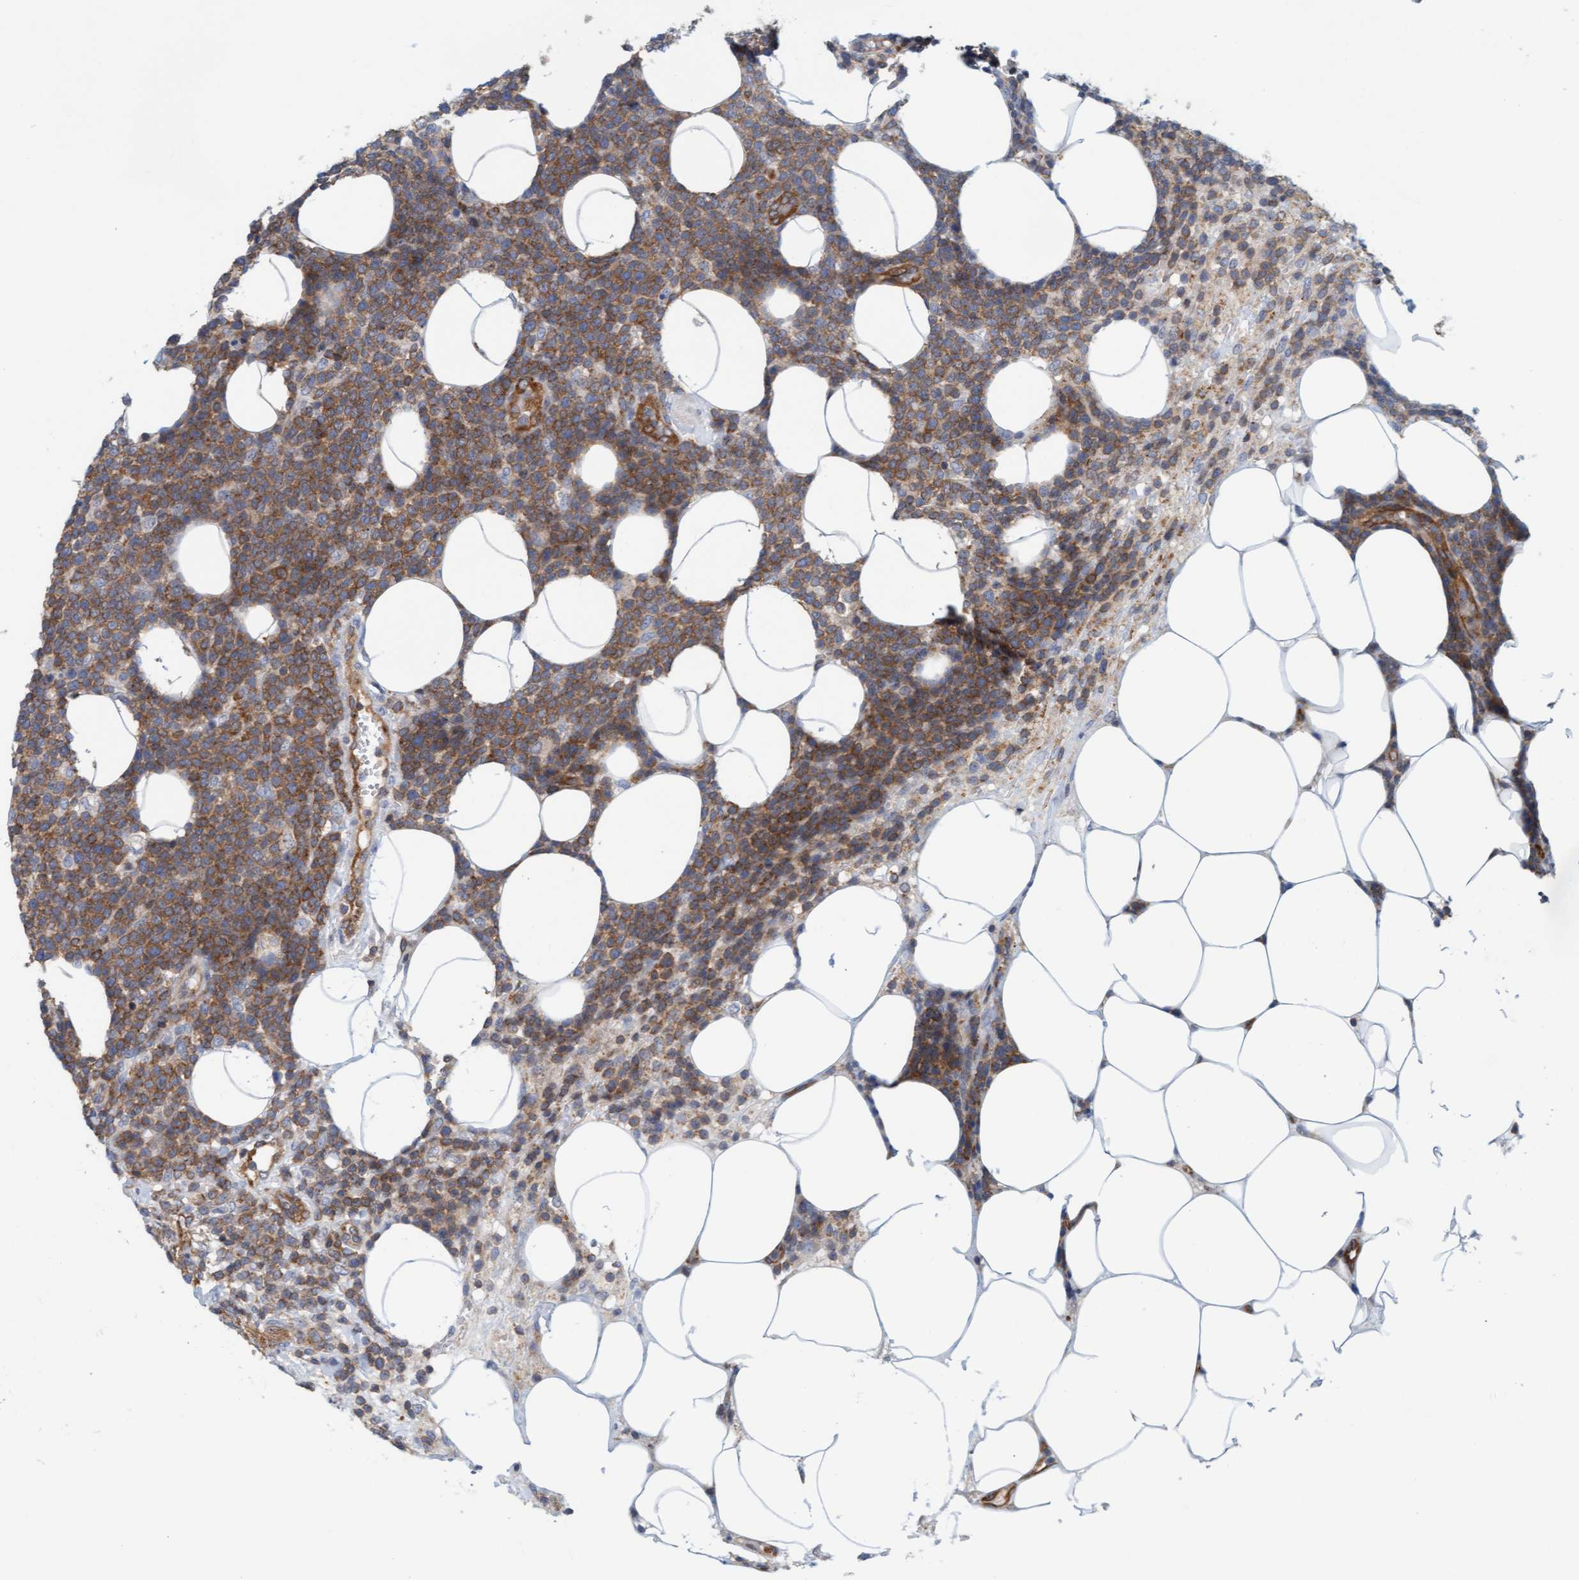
{"staining": {"intensity": "moderate", "quantity": ">75%", "location": "cytoplasmic/membranous"}, "tissue": "lymphoma", "cell_type": "Tumor cells", "image_type": "cancer", "snomed": [{"axis": "morphology", "description": "Malignant lymphoma, non-Hodgkin's type, High grade"}, {"axis": "topography", "description": "Lymph node"}], "caption": "An immunohistochemistry (IHC) micrograph of neoplastic tissue is shown. Protein staining in brown shows moderate cytoplasmic/membranous positivity in high-grade malignant lymphoma, non-Hodgkin's type within tumor cells.", "gene": "PRKD2", "patient": {"sex": "male", "age": 61}}